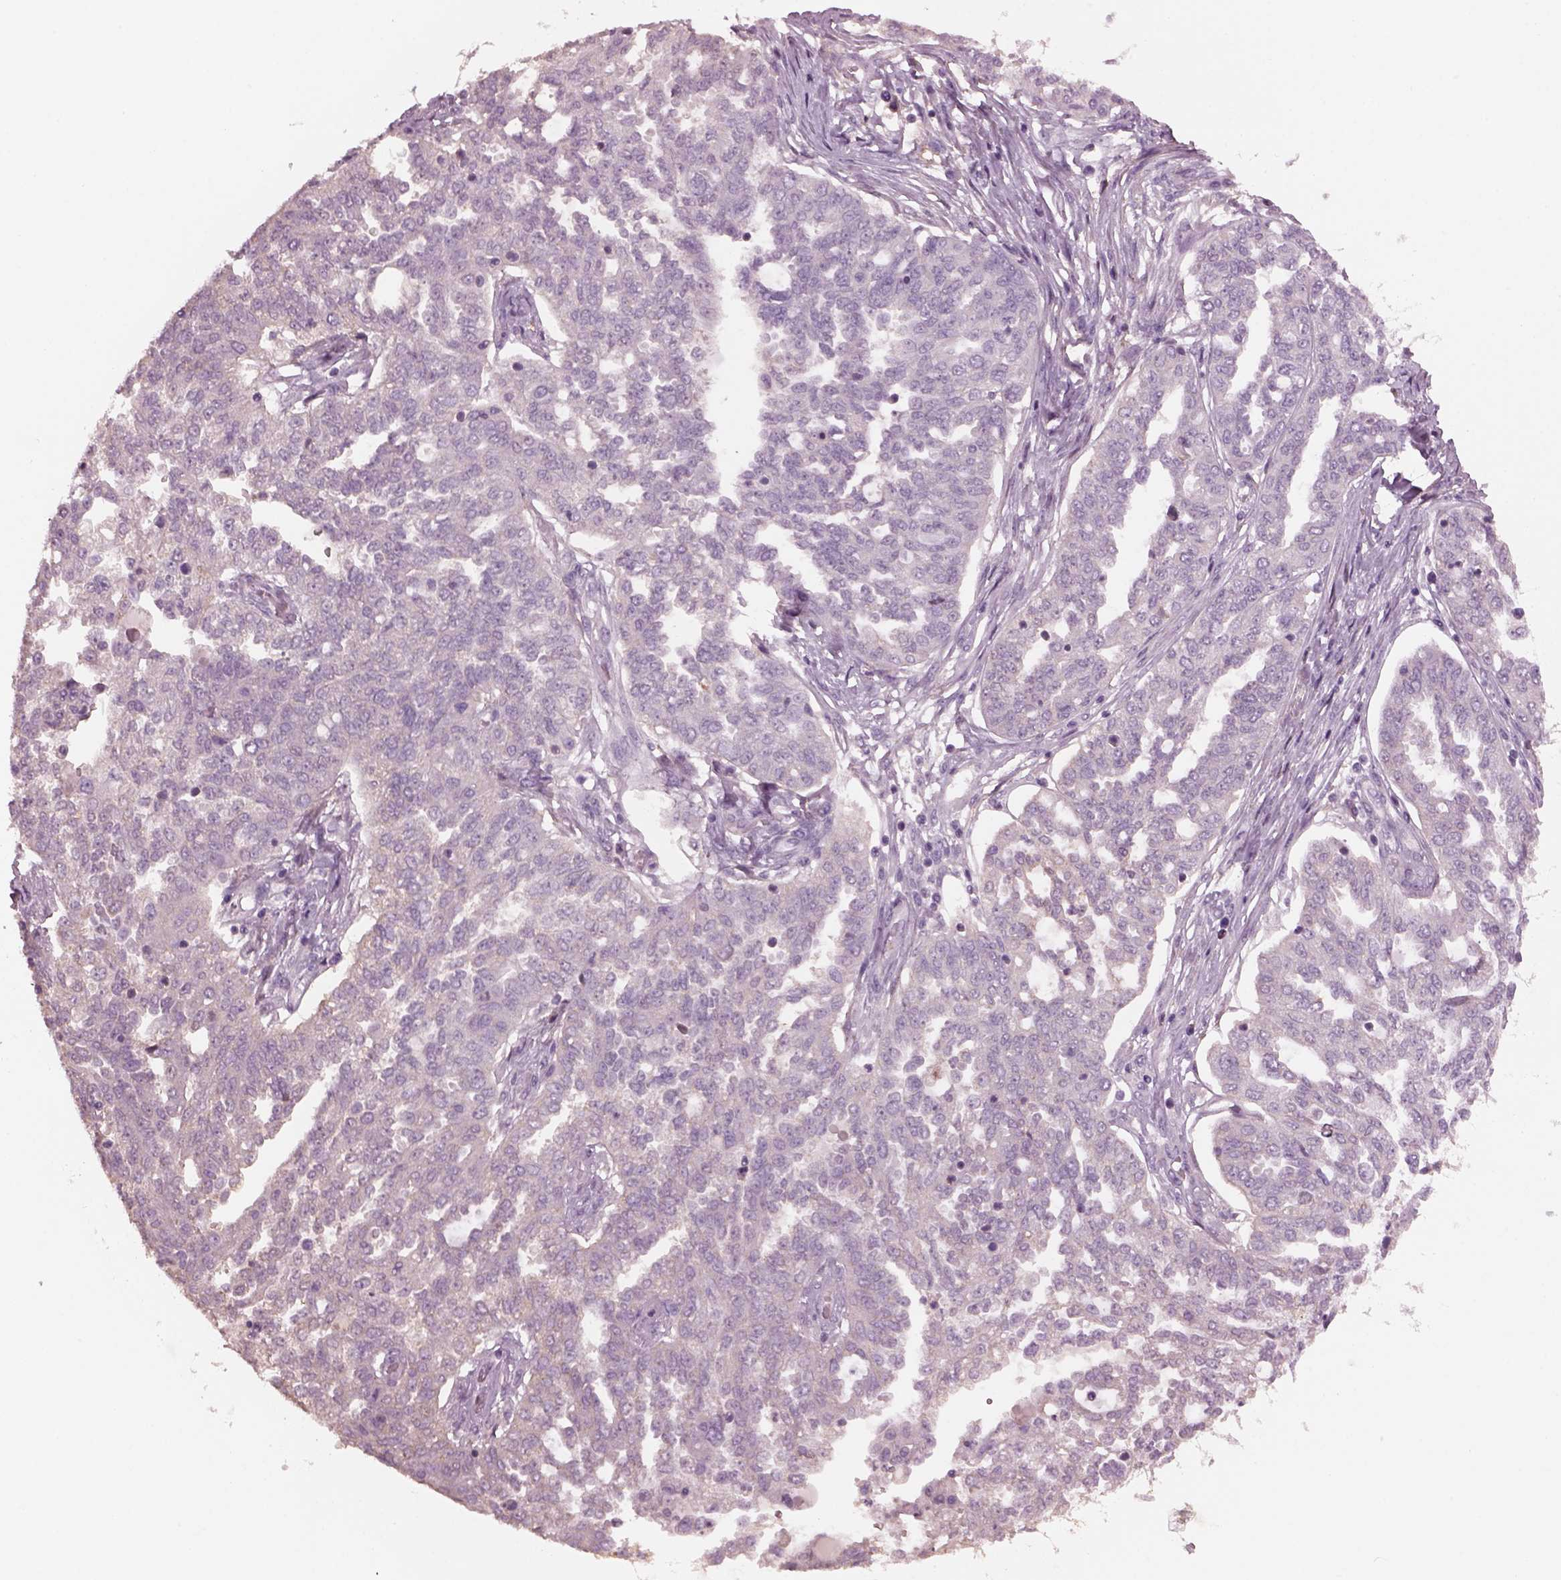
{"staining": {"intensity": "negative", "quantity": "none", "location": "none"}, "tissue": "ovarian cancer", "cell_type": "Tumor cells", "image_type": "cancer", "snomed": [{"axis": "morphology", "description": "Cystadenocarcinoma, serous, NOS"}, {"axis": "topography", "description": "Ovary"}], "caption": "Protein analysis of serous cystadenocarcinoma (ovarian) exhibits no significant positivity in tumor cells.", "gene": "SRI", "patient": {"sex": "female", "age": 67}}